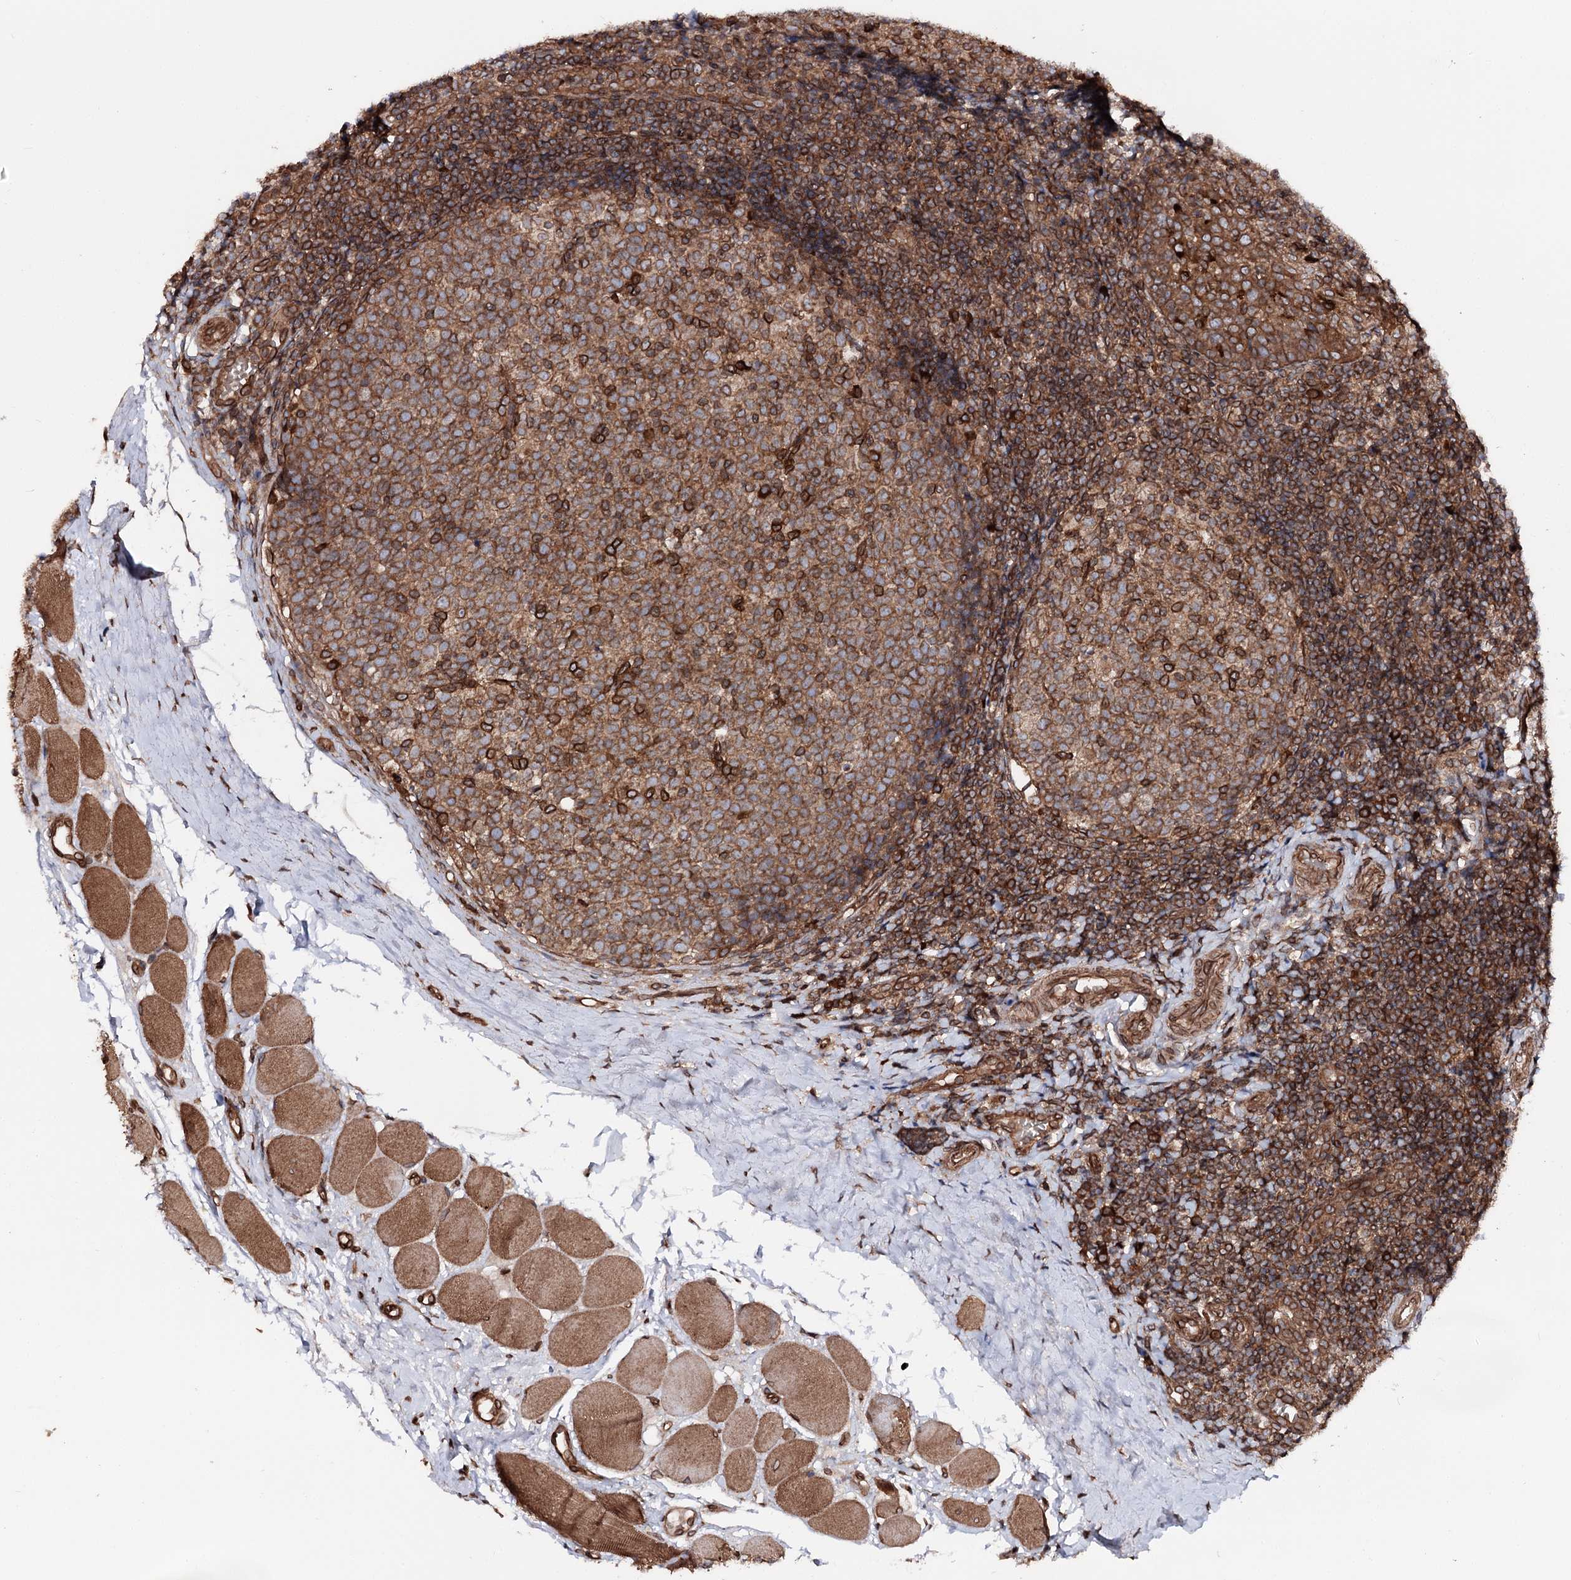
{"staining": {"intensity": "moderate", "quantity": ">75%", "location": "cytoplasmic/membranous,nuclear"}, "tissue": "tonsil", "cell_type": "Germinal center cells", "image_type": "normal", "snomed": [{"axis": "morphology", "description": "Normal tissue, NOS"}, {"axis": "topography", "description": "Tonsil"}], "caption": "The histopathology image exhibits staining of benign tonsil, revealing moderate cytoplasmic/membranous,nuclear protein staining (brown color) within germinal center cells.", "gene": "FGFR1OP2", "patient": {"sex": "female", "age": 19}}